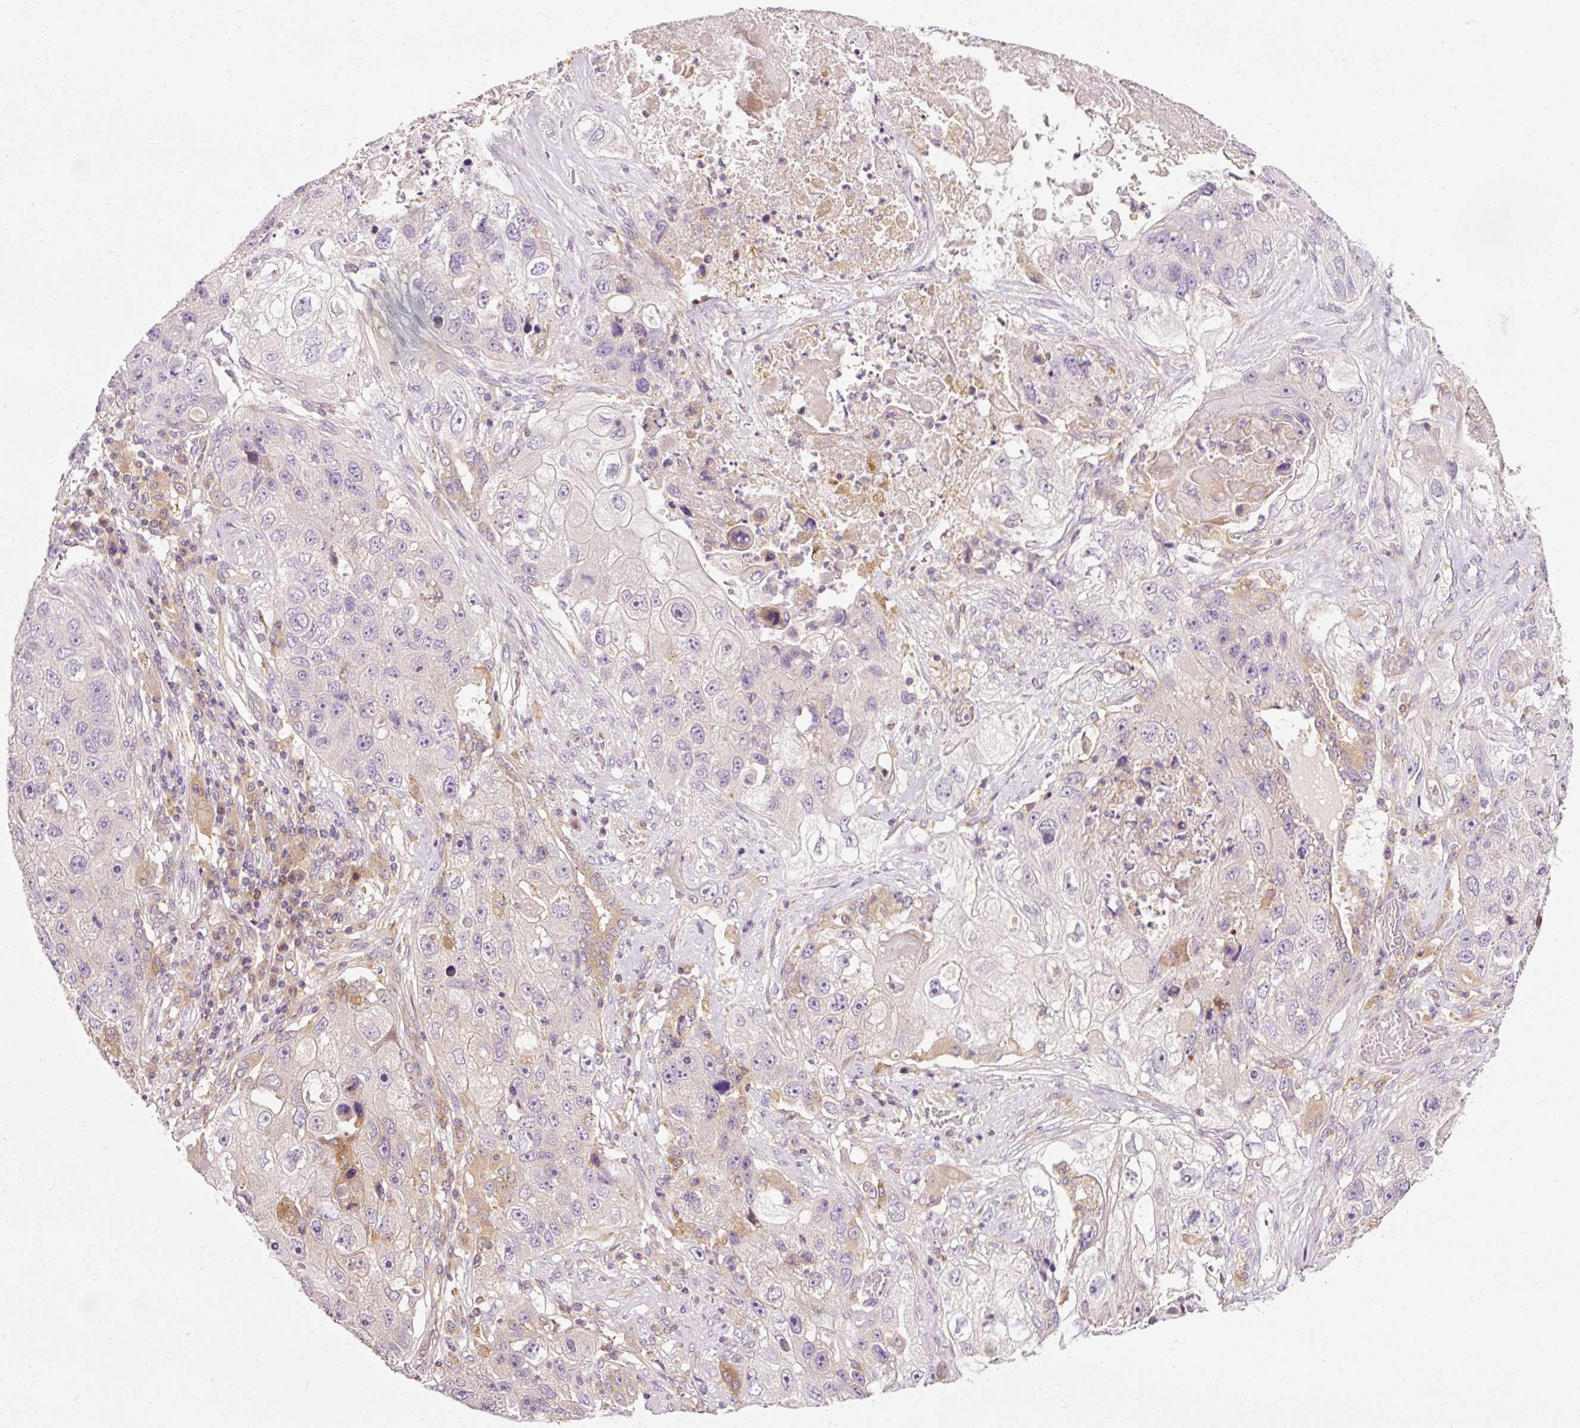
{"staining": {"intensity": "negative", "quantity": "none", "location": "none"}, "tissue": "lung cancer", "cell_type": "Tumor cells", "image_type": "cancer", "snomed": [{"axis": "morphology", "description": "Squamous cell carcinoma, NOS"}, {"axis": "topography", "description": "Lung"}], "caption": "The micrograph reveals no significant expression in tumor cells of squamous cell carcinoma (lung). (Stains: DAB (3,3'-diaminobenzidine) immunohistochemistry (IHC) with hematoxylin counter stain, Microscopy: brightfield microscopy at high magnification).", "gene": "NAPA", "patient": {"sex": "male", "age": 61}}